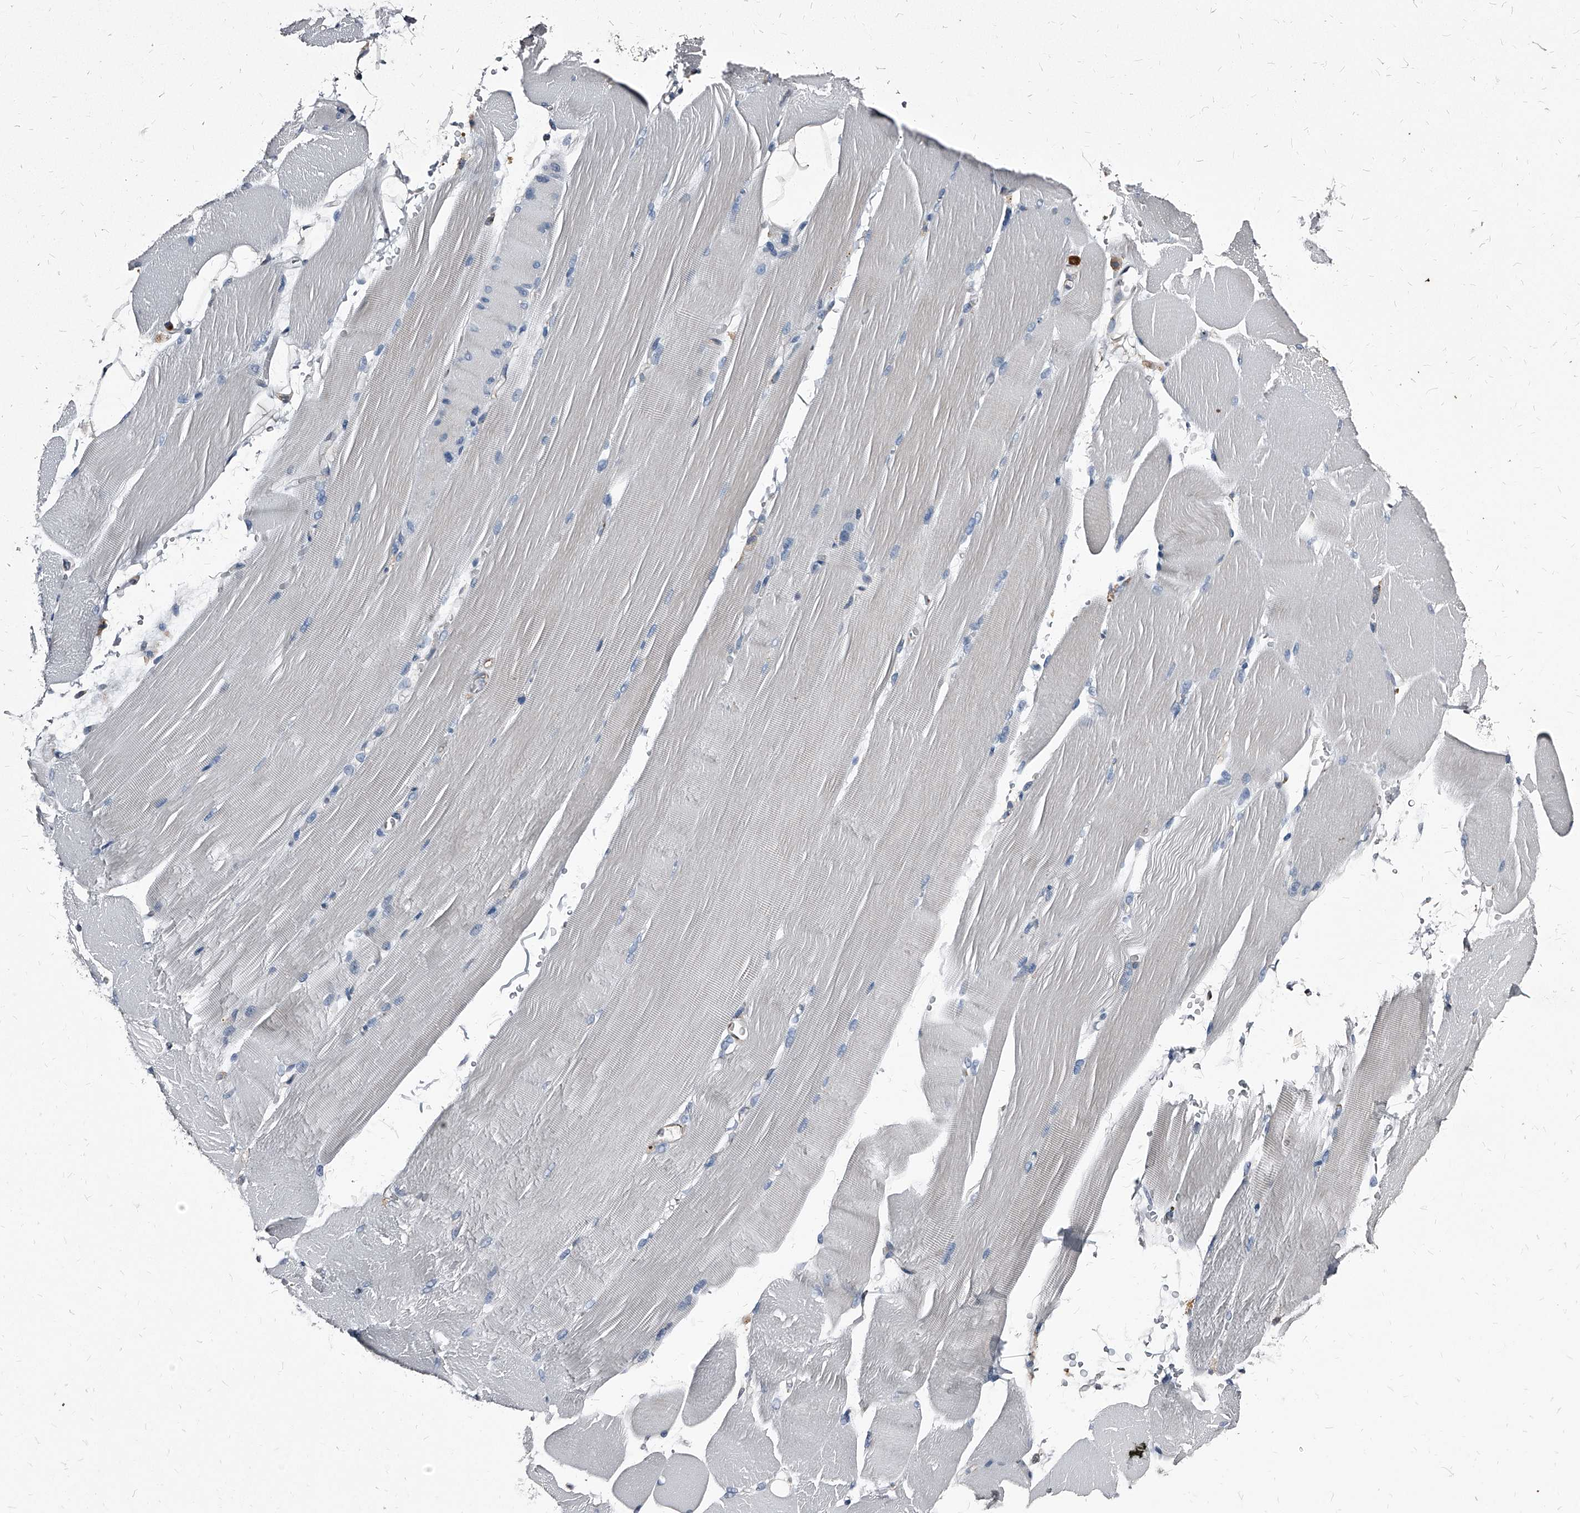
{"staining": {"intensity": "negative", "quantity": "none", "location": "none"}, "tissue": "skeletal muscle", "cell_type": "Myocytes", "image_type": "normal", "snomed": [{"axis": "morphology", "description": "Normal tissue, NOS"}, {"axis": "topography", "description": "Skeletal muscle"}, {"axis": "topography", "description": "Parathyroid gland"}], "caption": "Immunohistochemistry of unremarkable human skeletal muscle demonstrates no staining in myocytes.", "gene": "PGLYRP3", "patient": {"sex": "female", "age": 37}}